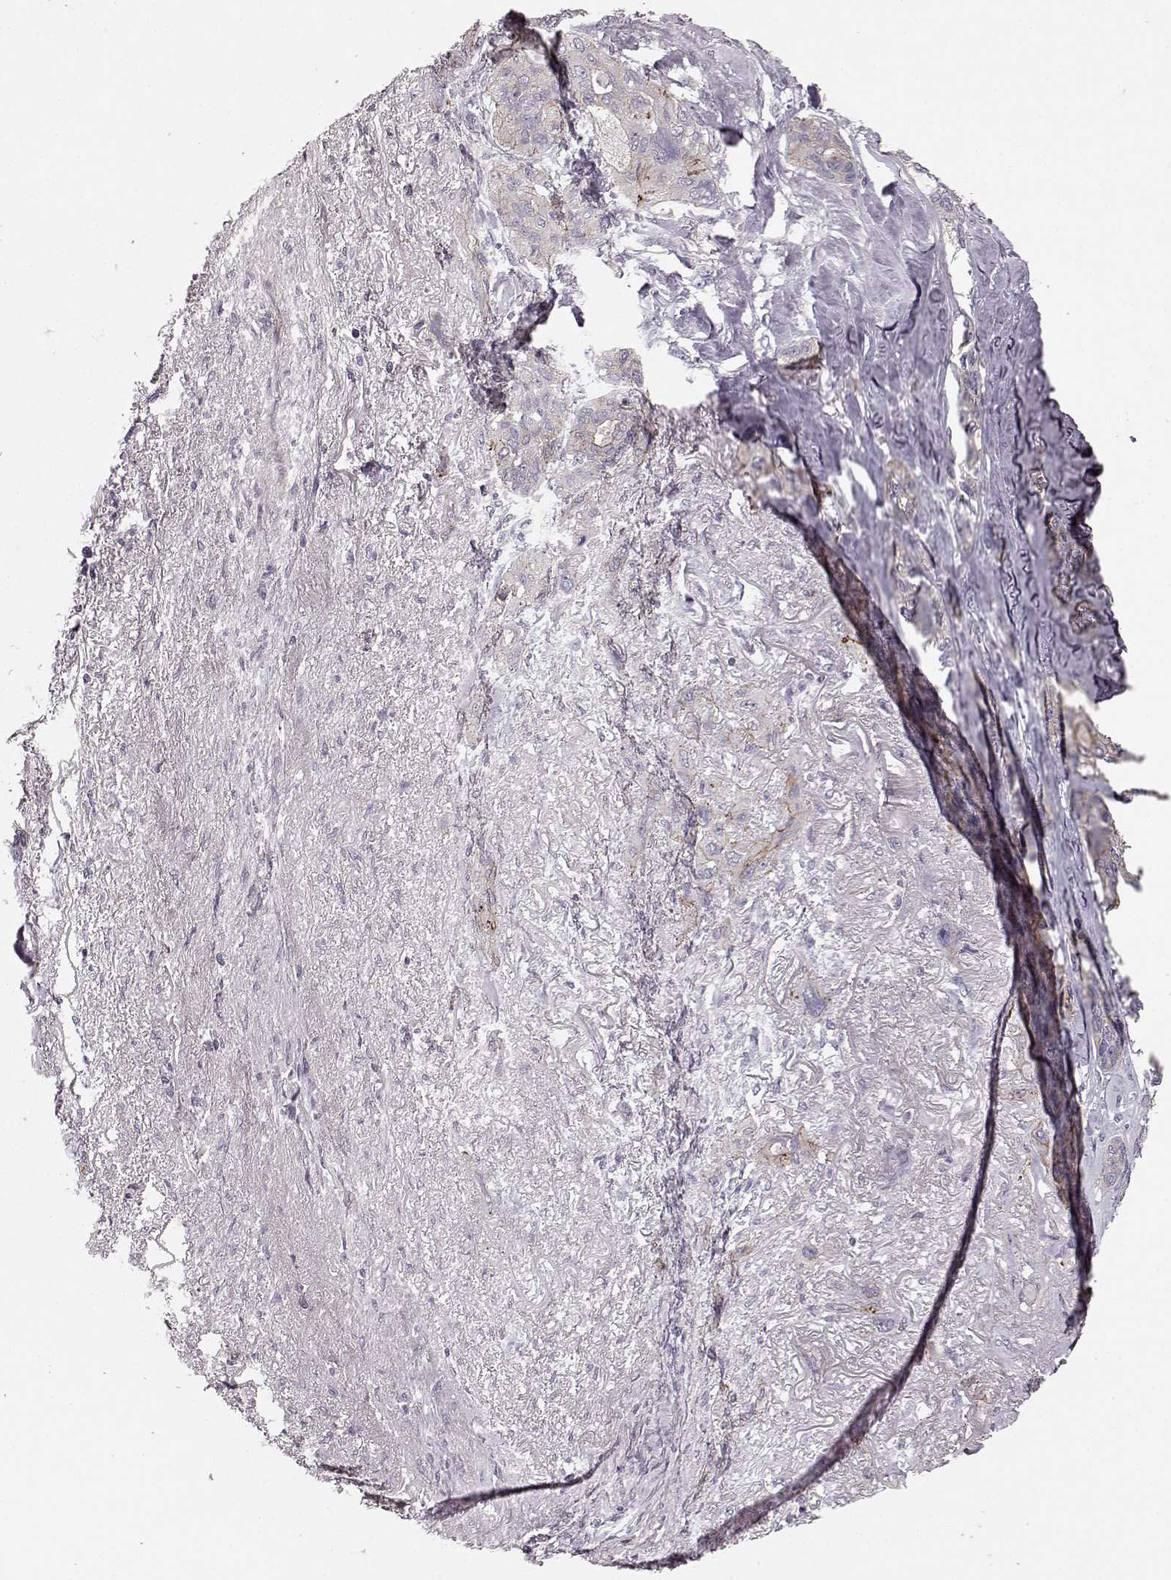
{"staining": {"intensity": "negative", "quantity": "none", "location": "none"}, "tissue": "lung cancer", "cell_type": "Tumor cells", "image_type": "cancer", "snomed": [{"axis": "morphology", "description": "Squamous cell carcinoma, NOS"}, {"axis": "topography", "description": "Lung"}], "caption": "Micrograph shows no significant protein staining in tumor cells of lung cancer (squamous cell carcinoma).", "gene": "SLC22A18", "patient": {"sex": "female", "age": 70}}